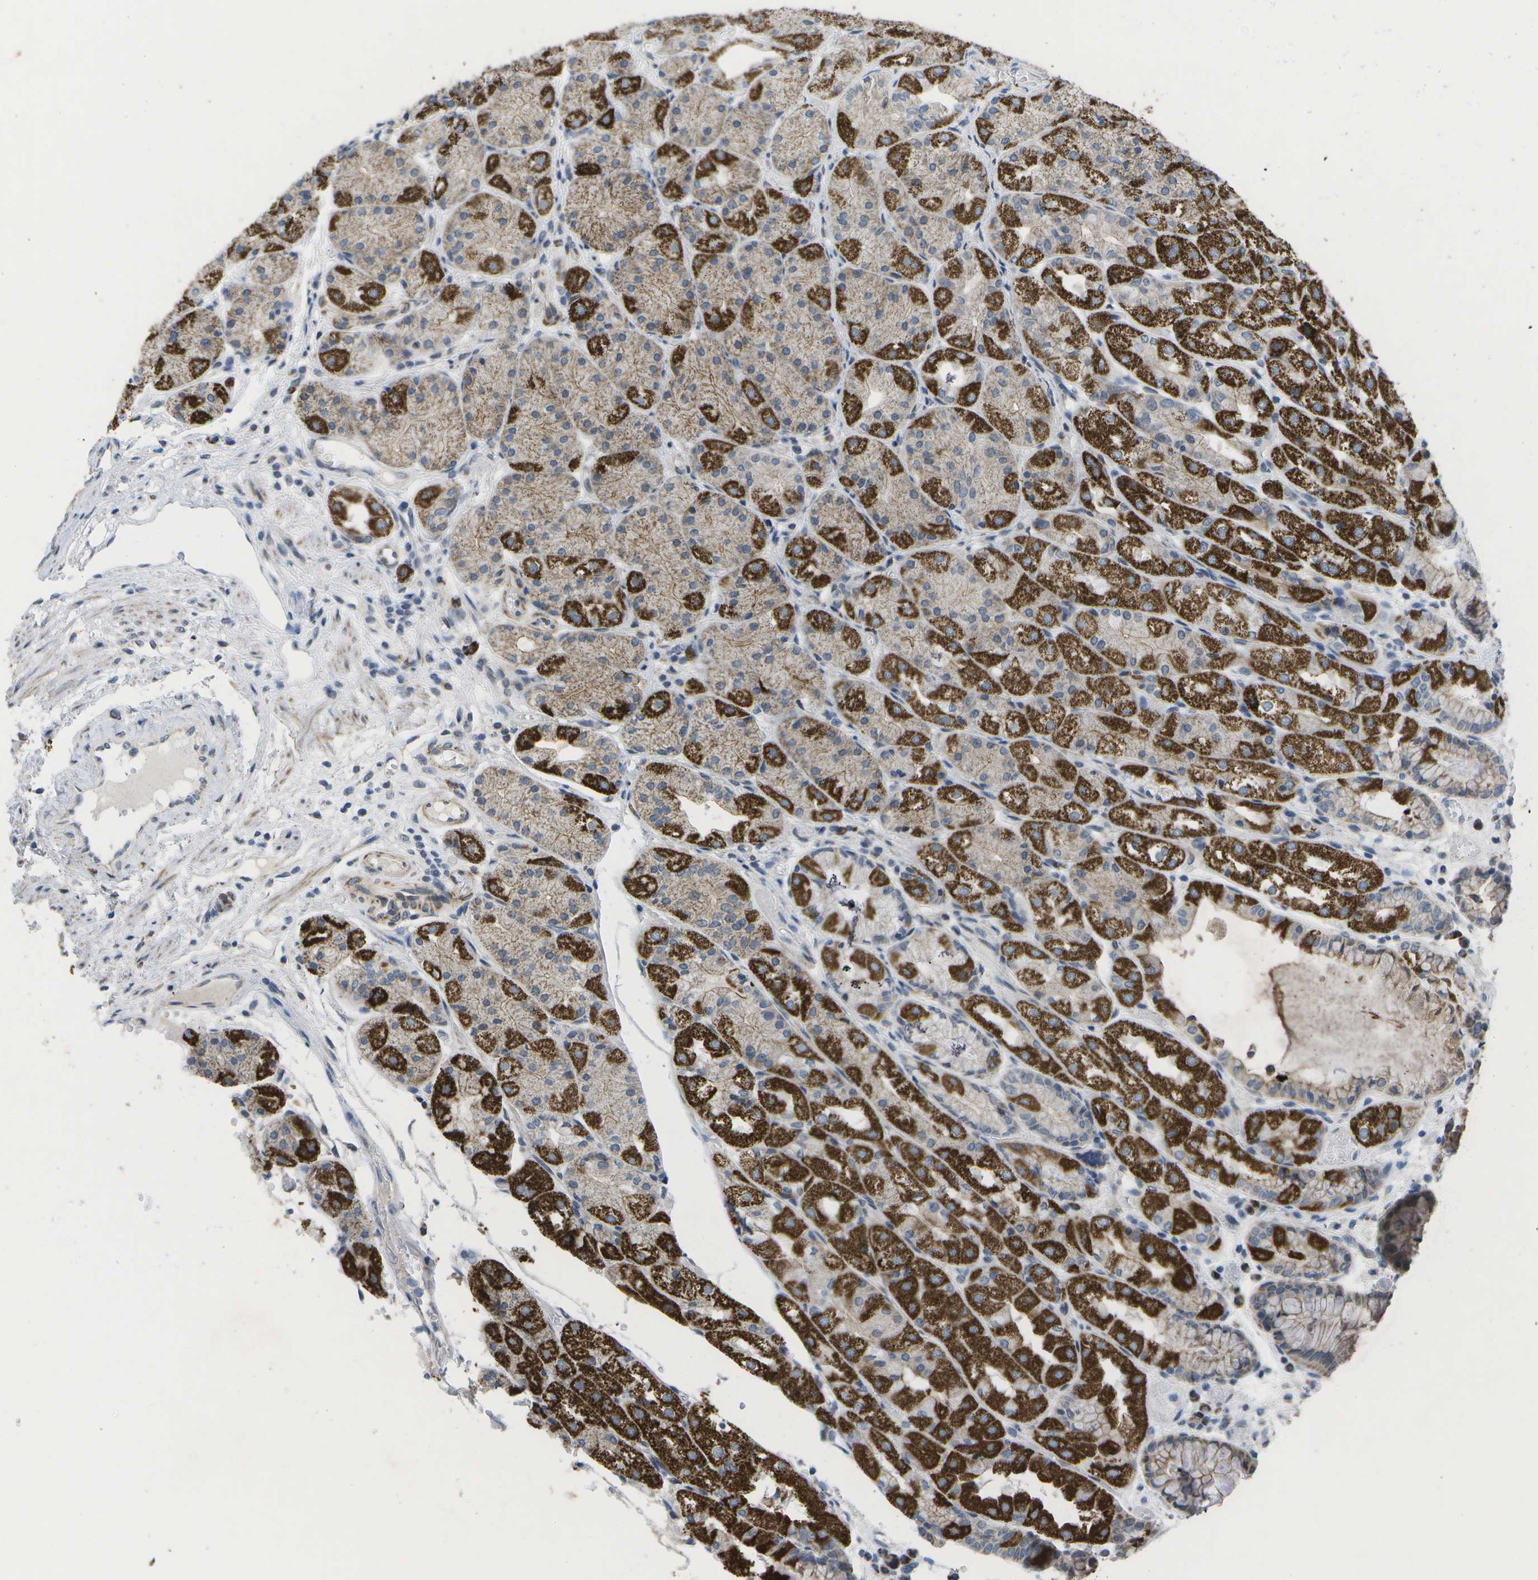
{"staining": {"intensity": "strong", "quantity": "25%-75%", "location": "cytoplasmic/membranous"}, "tissue": "stomach", "cell_type": "Glandular cells", "image_type": "normal", "snomed": [{"axis": "morphology", "description": "Normal tissue, NOS"}, {"axis": "topography", "description": "Stomach, upper"}], "caption": "This micrograph exhibits immunohistochemistry staining of benign stomach, with high strong cytoplasmic/membranous expression in about 25%-75% of glandular cells.", "gene": "TMEM223", "patient": {"sex": "male", "age": 72}}